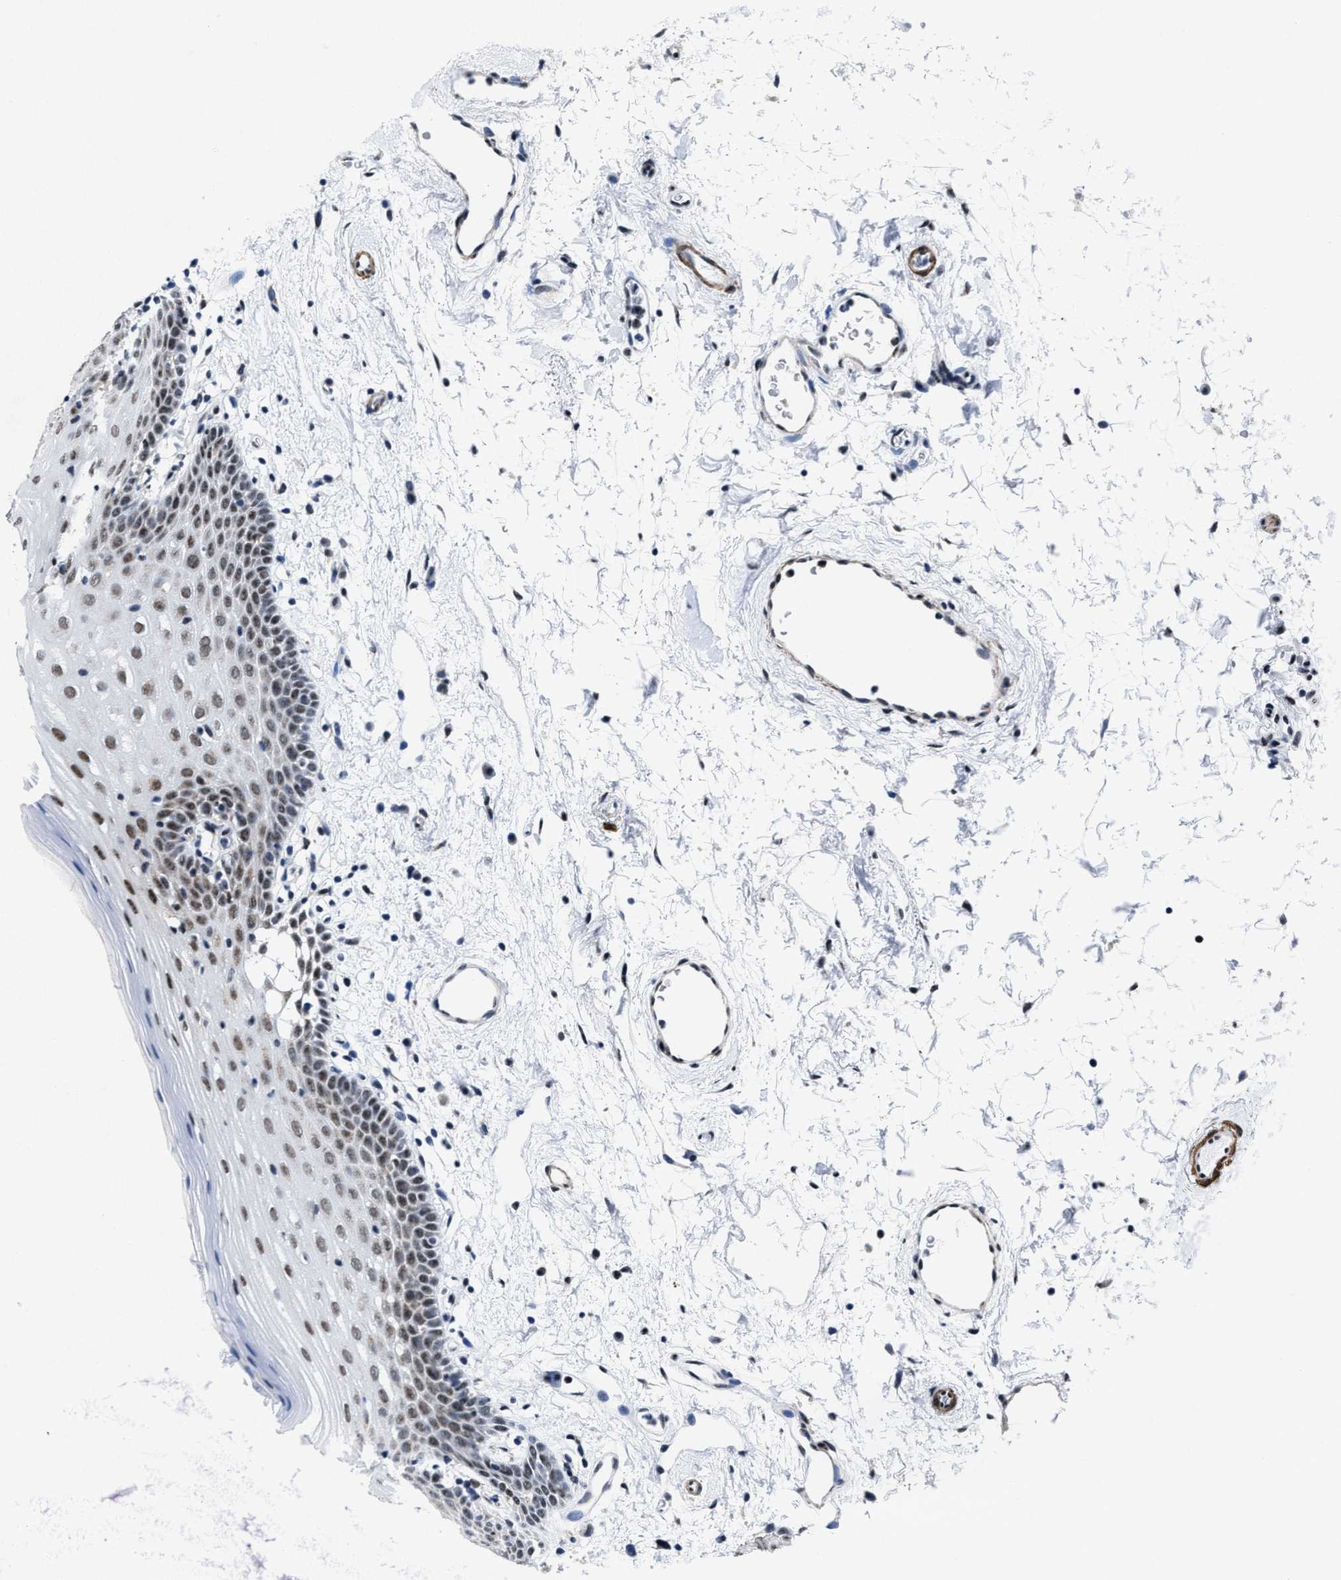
{"staining": {"intensity": "moderate", "quantity": "25%-75%", "location": "nuclear"}, "tissue": "oral mucosa", "cell_type": "Squamous epithelial cells", "image_type": "normal", "snomed": [{"axis": "morphology", "description": "Normal tissue, NOS"}, {"axis": "topography", "description": "Oral tissue"}], "caption": "Immunohistochemical staining of unremarkable human oral mucosa demonstrates moderate nuclear protein staining in about 25%-75% of squamous epithelial cells.", "gene": "ID3", "patient": {"sex": "male", "age": 66}}